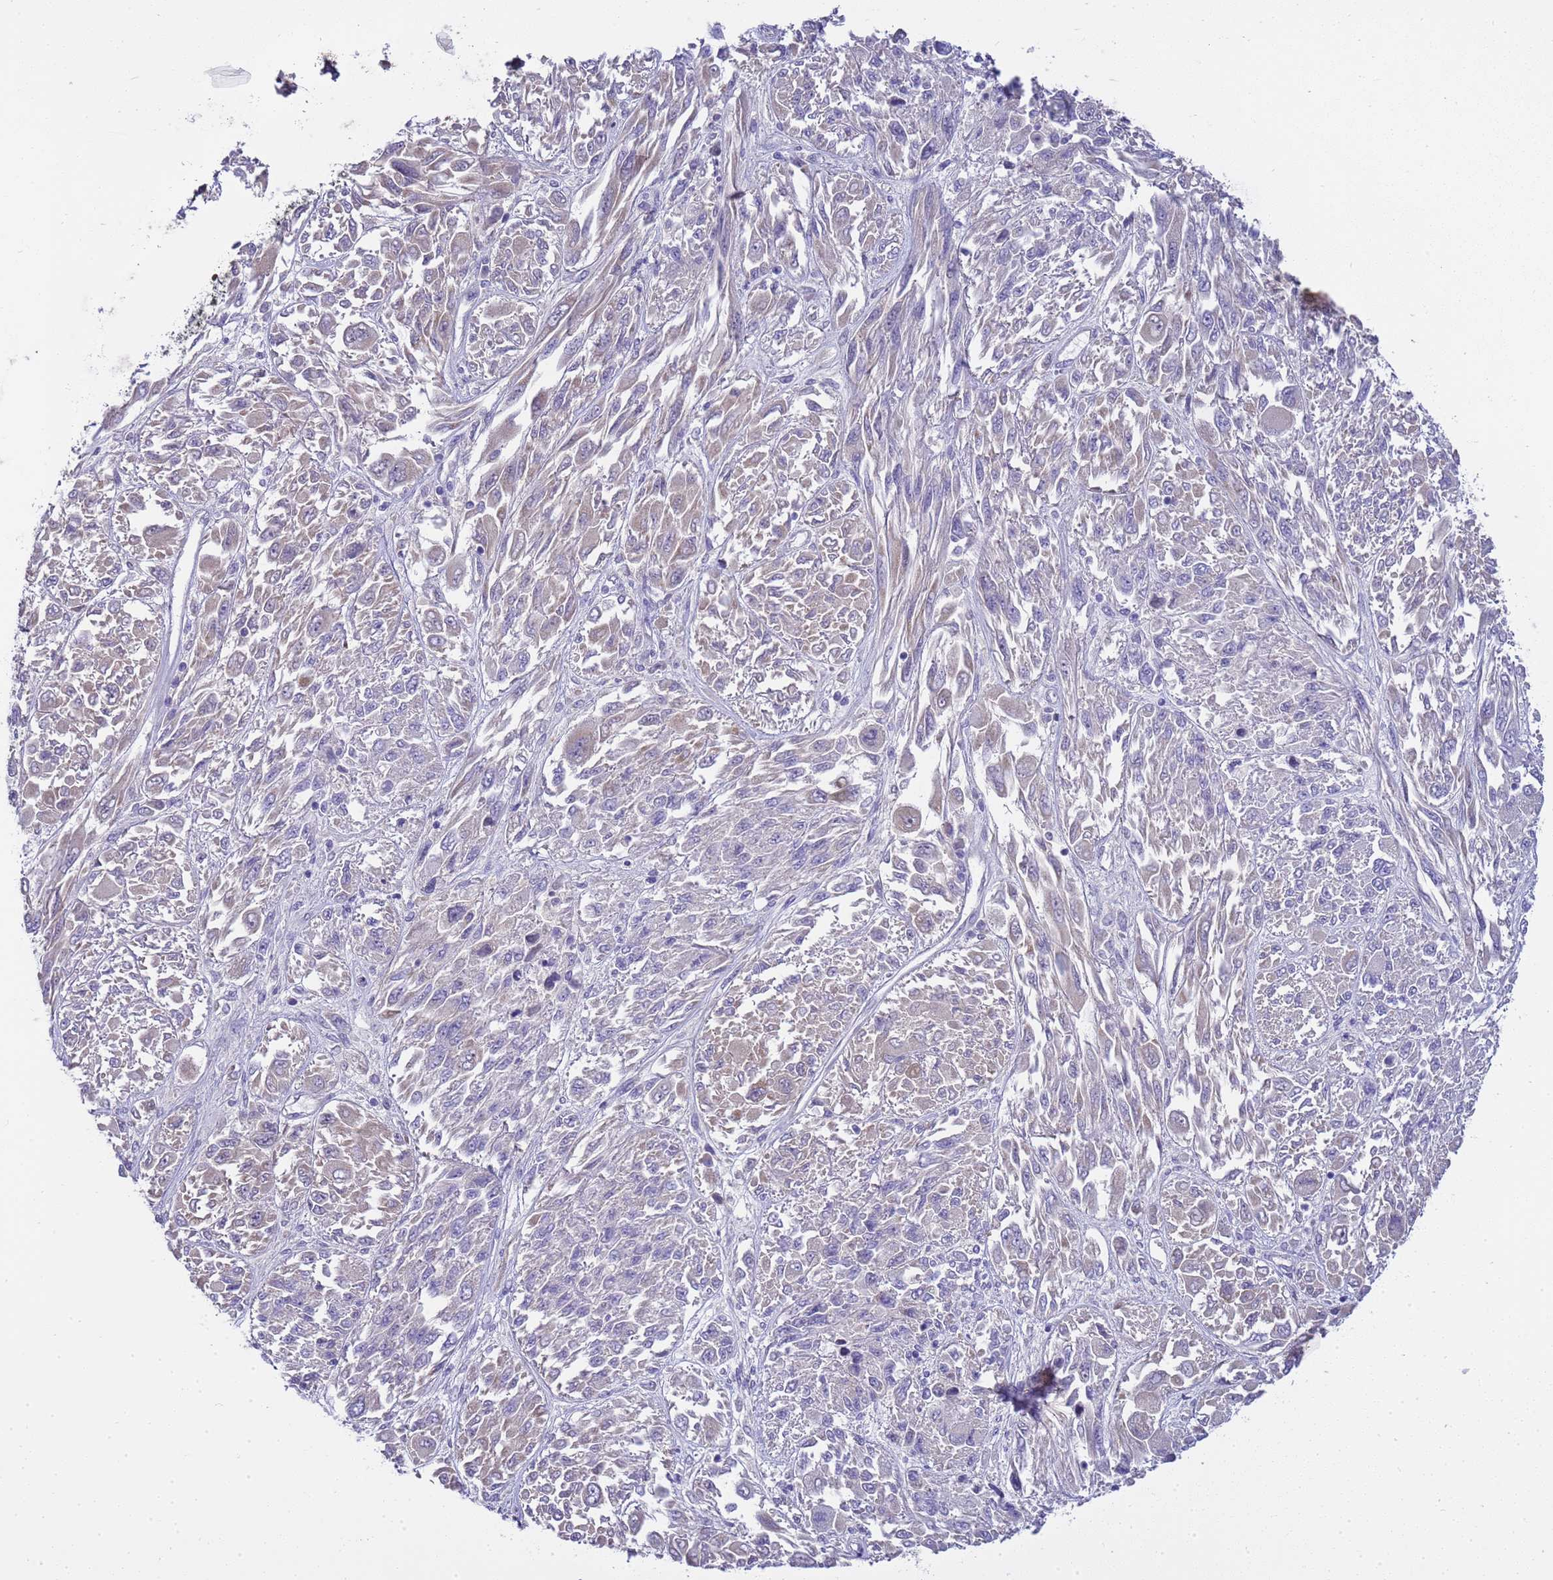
{"staining": {"intensity": "weak", "quantity": "<25%", "location": "cytoplasmic/membranous"}, "tissue": "melanoma", "cell_type": "Tumor cells", "image_type": "cancer", "snomed": [{"axis": "morphology", "description": "Malignant melanoma, NOS"}, {"axis": "topography", "description": "Skin"}], "caption": "Immunohistochemistry photomicrograph of neoplastic tissue: melanoma stained with DAB shows no significant protein expression in tumor cells.", "gene": "RIPPLY2", "patient": {"sex": "female", "age": 91}}